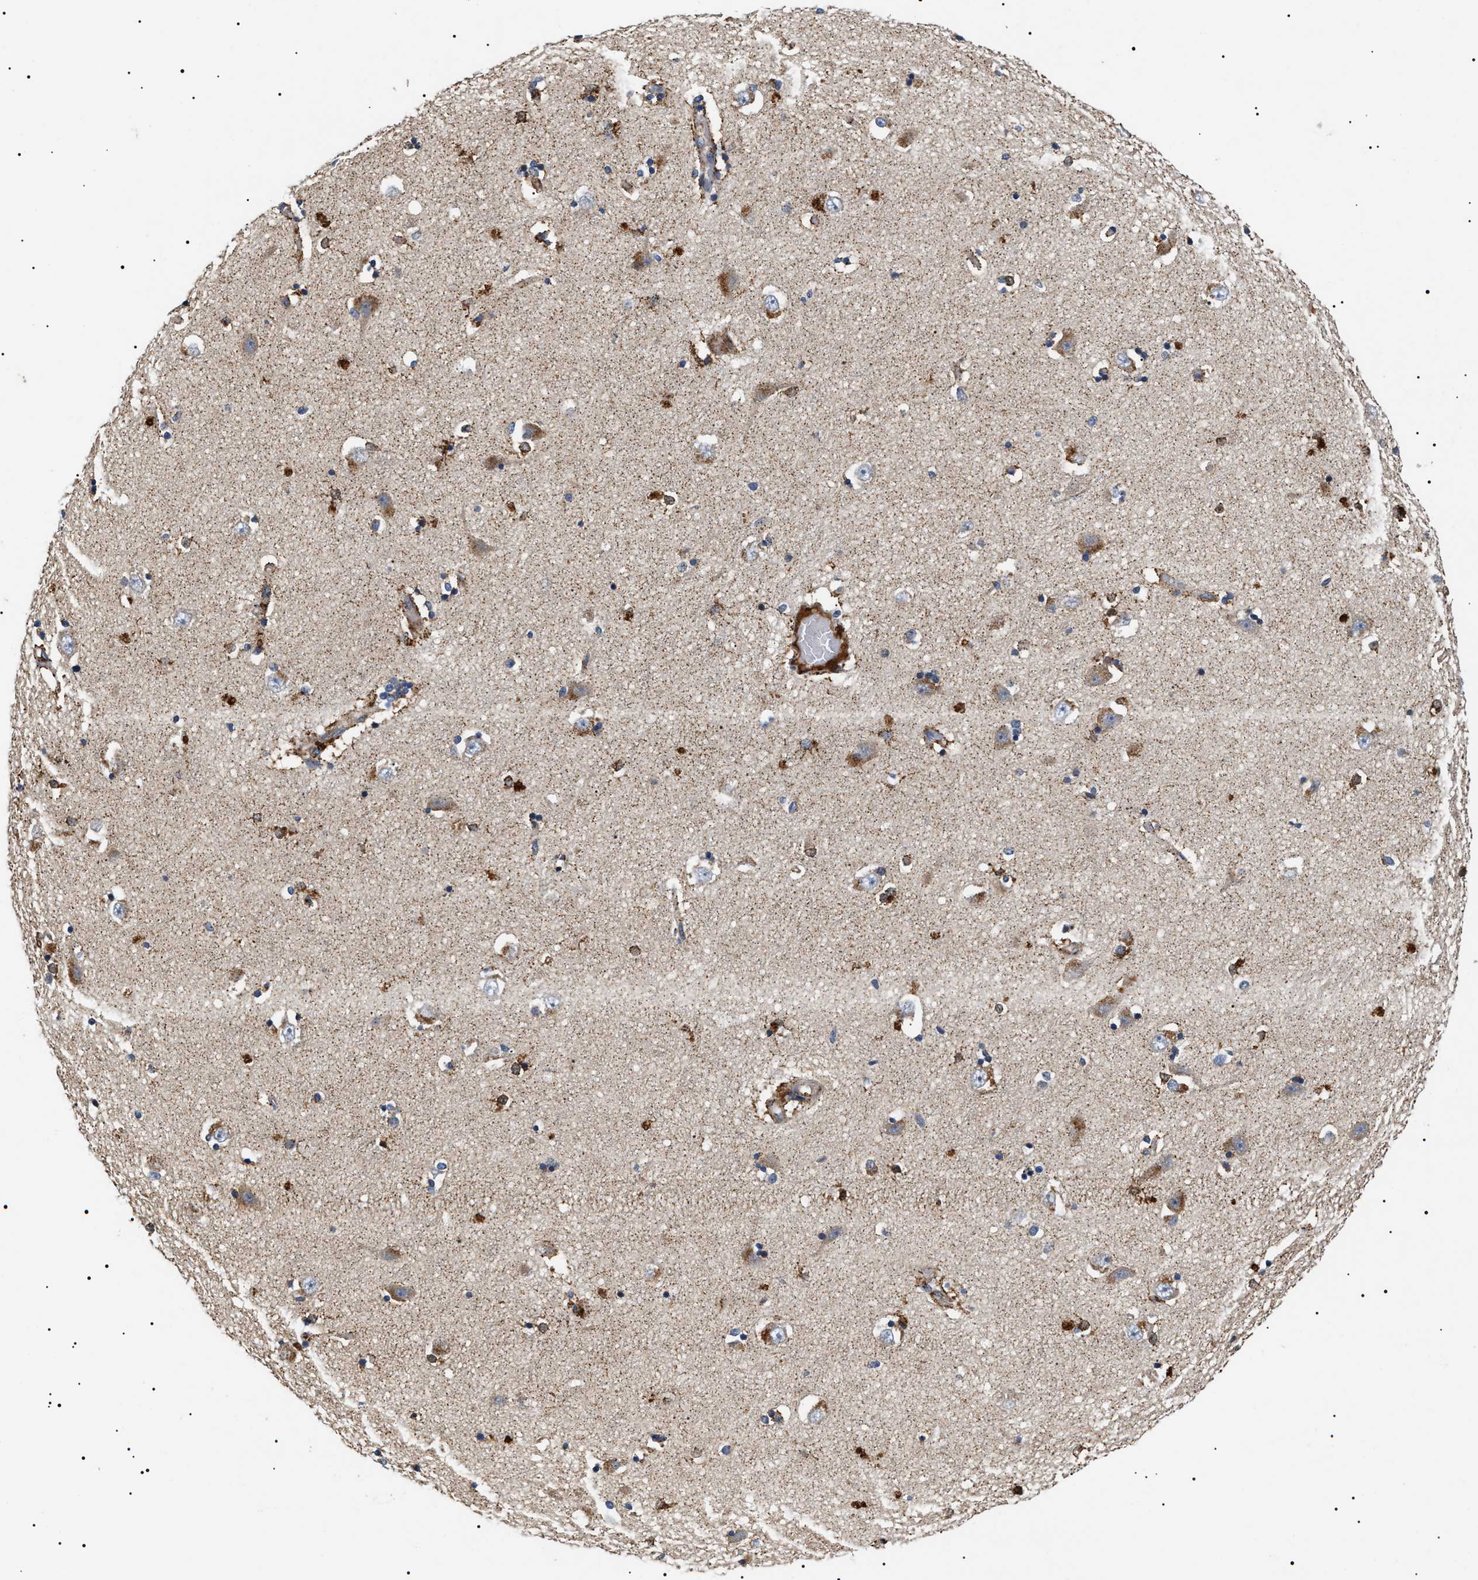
{"staining": {"intensity": "moderate", "quantity": "25%-75%", "location": "cytoplasmic/membranous"}, "tissue": "hippocampus", "cell_type": "Glial cells", "image_type": "normal", "snomed": [{"axis": "morphology", "description": "Normal tissue, NOS"}, {"axis": "topography", "description": "Hippocampus"}], "caption": "Glial cells display medium levels of moderate cytoplasmic/membranous positivity in approximately 25%-75% of cells in unremarkable hippocampus. The staining is performed using DAB brown chromogen to label protein expression. The nuclei are counter-stained blue using hematoxylin.", "gene": "OXSM", "patient": {"sex": "male", "age": 45}}